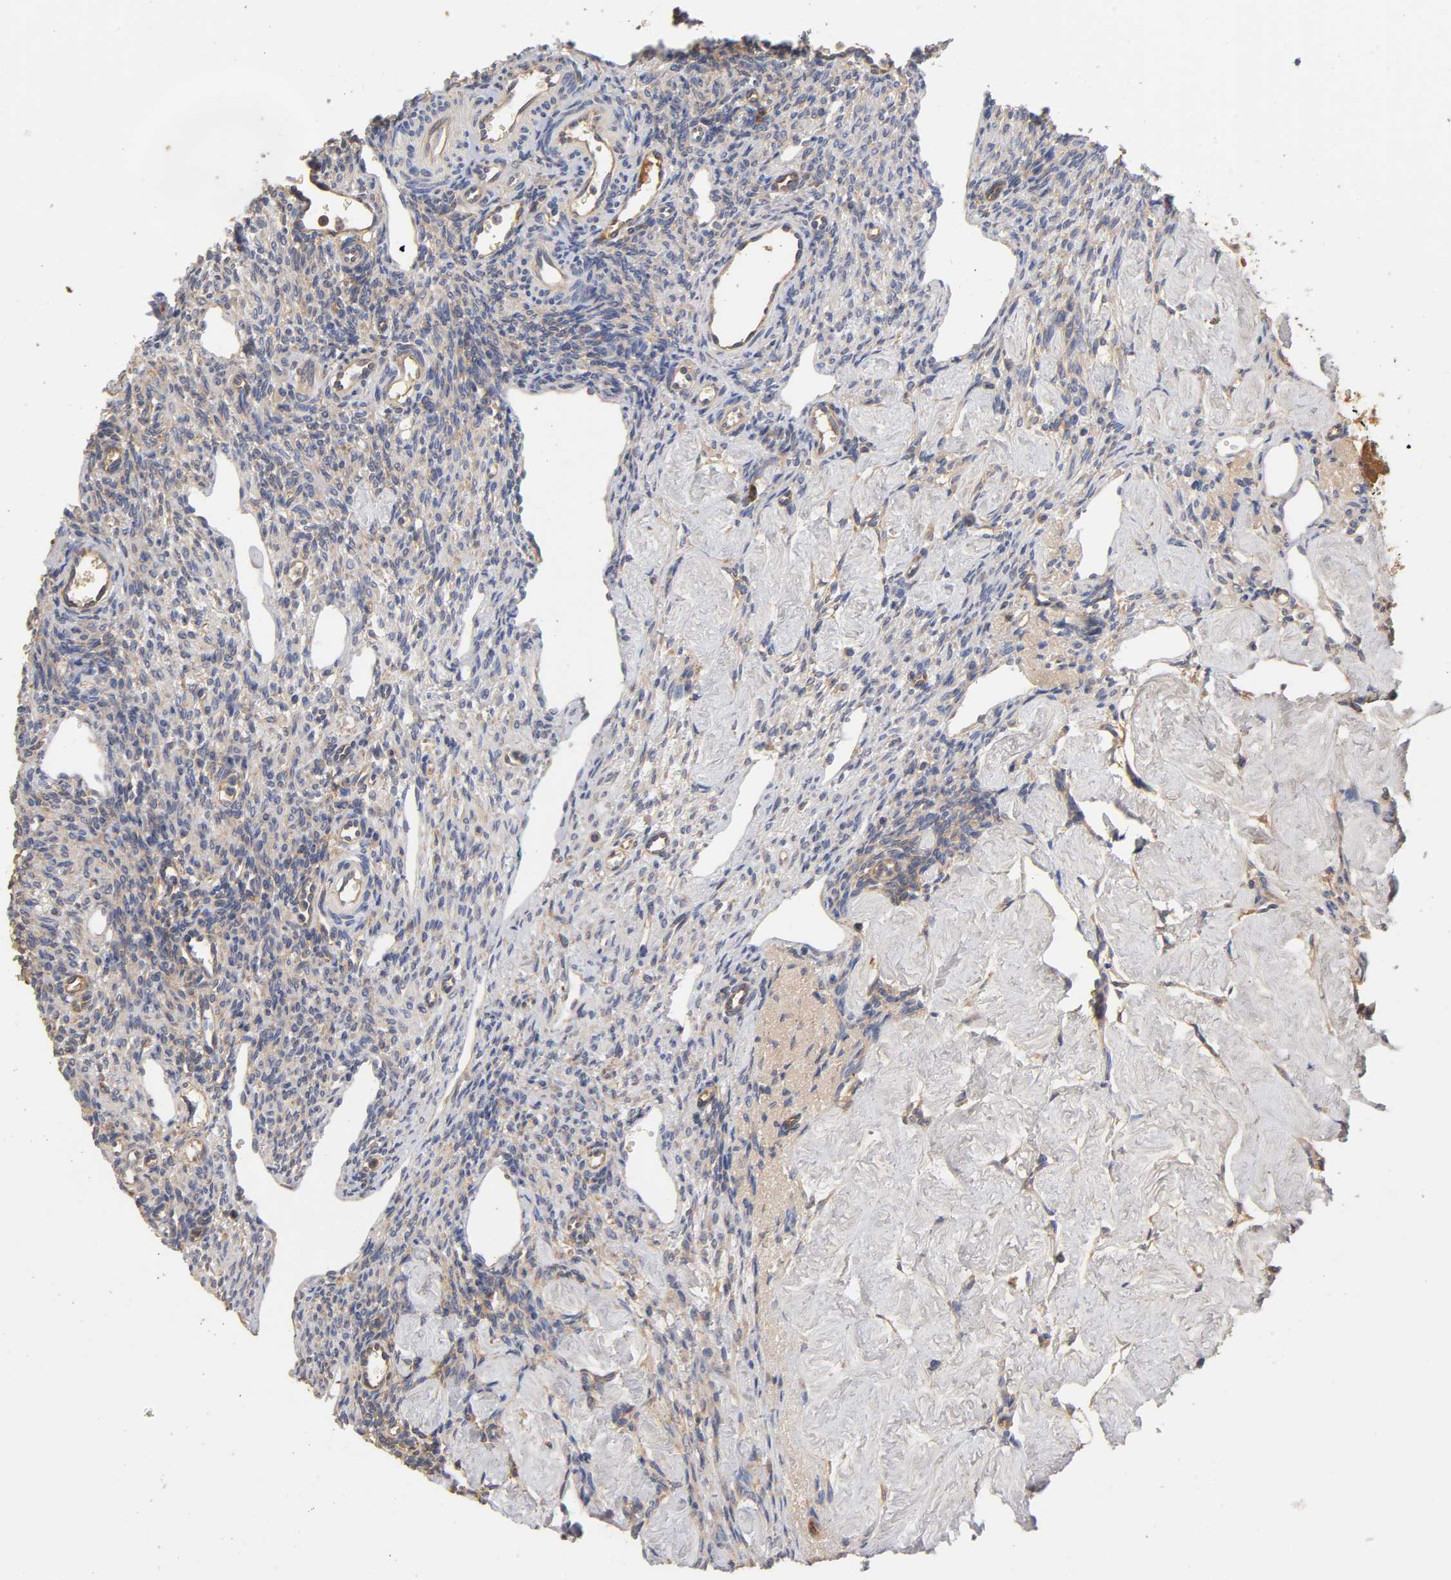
{"staining": {"intensity": "weak", "quantity": ">75%", "location": "cytoplasmic/membranous"}, "tissue": "ovary", "cell_type": "Ovarian stroma cells", "image_type": "normal", "snomed": [{"axis": "morphology", "description": "Normal tissue, NOS"}, {"axis": "topography", "description": "Ovary"}], "caption": "DAB (3,3'-diaminobenzidine) immunohistochemical staining of unremarkable human ovary displays weak cytoplasmic/membranous protein expression in approximately >75% of ovarian stroma cells. The protein of interest is stained brown, and the nuclei are stained in blue (DAB IHC with brightfield microscopy, high magnification).", "gene": "RPS29", "patient": {"sex": "female", "age": 33}}